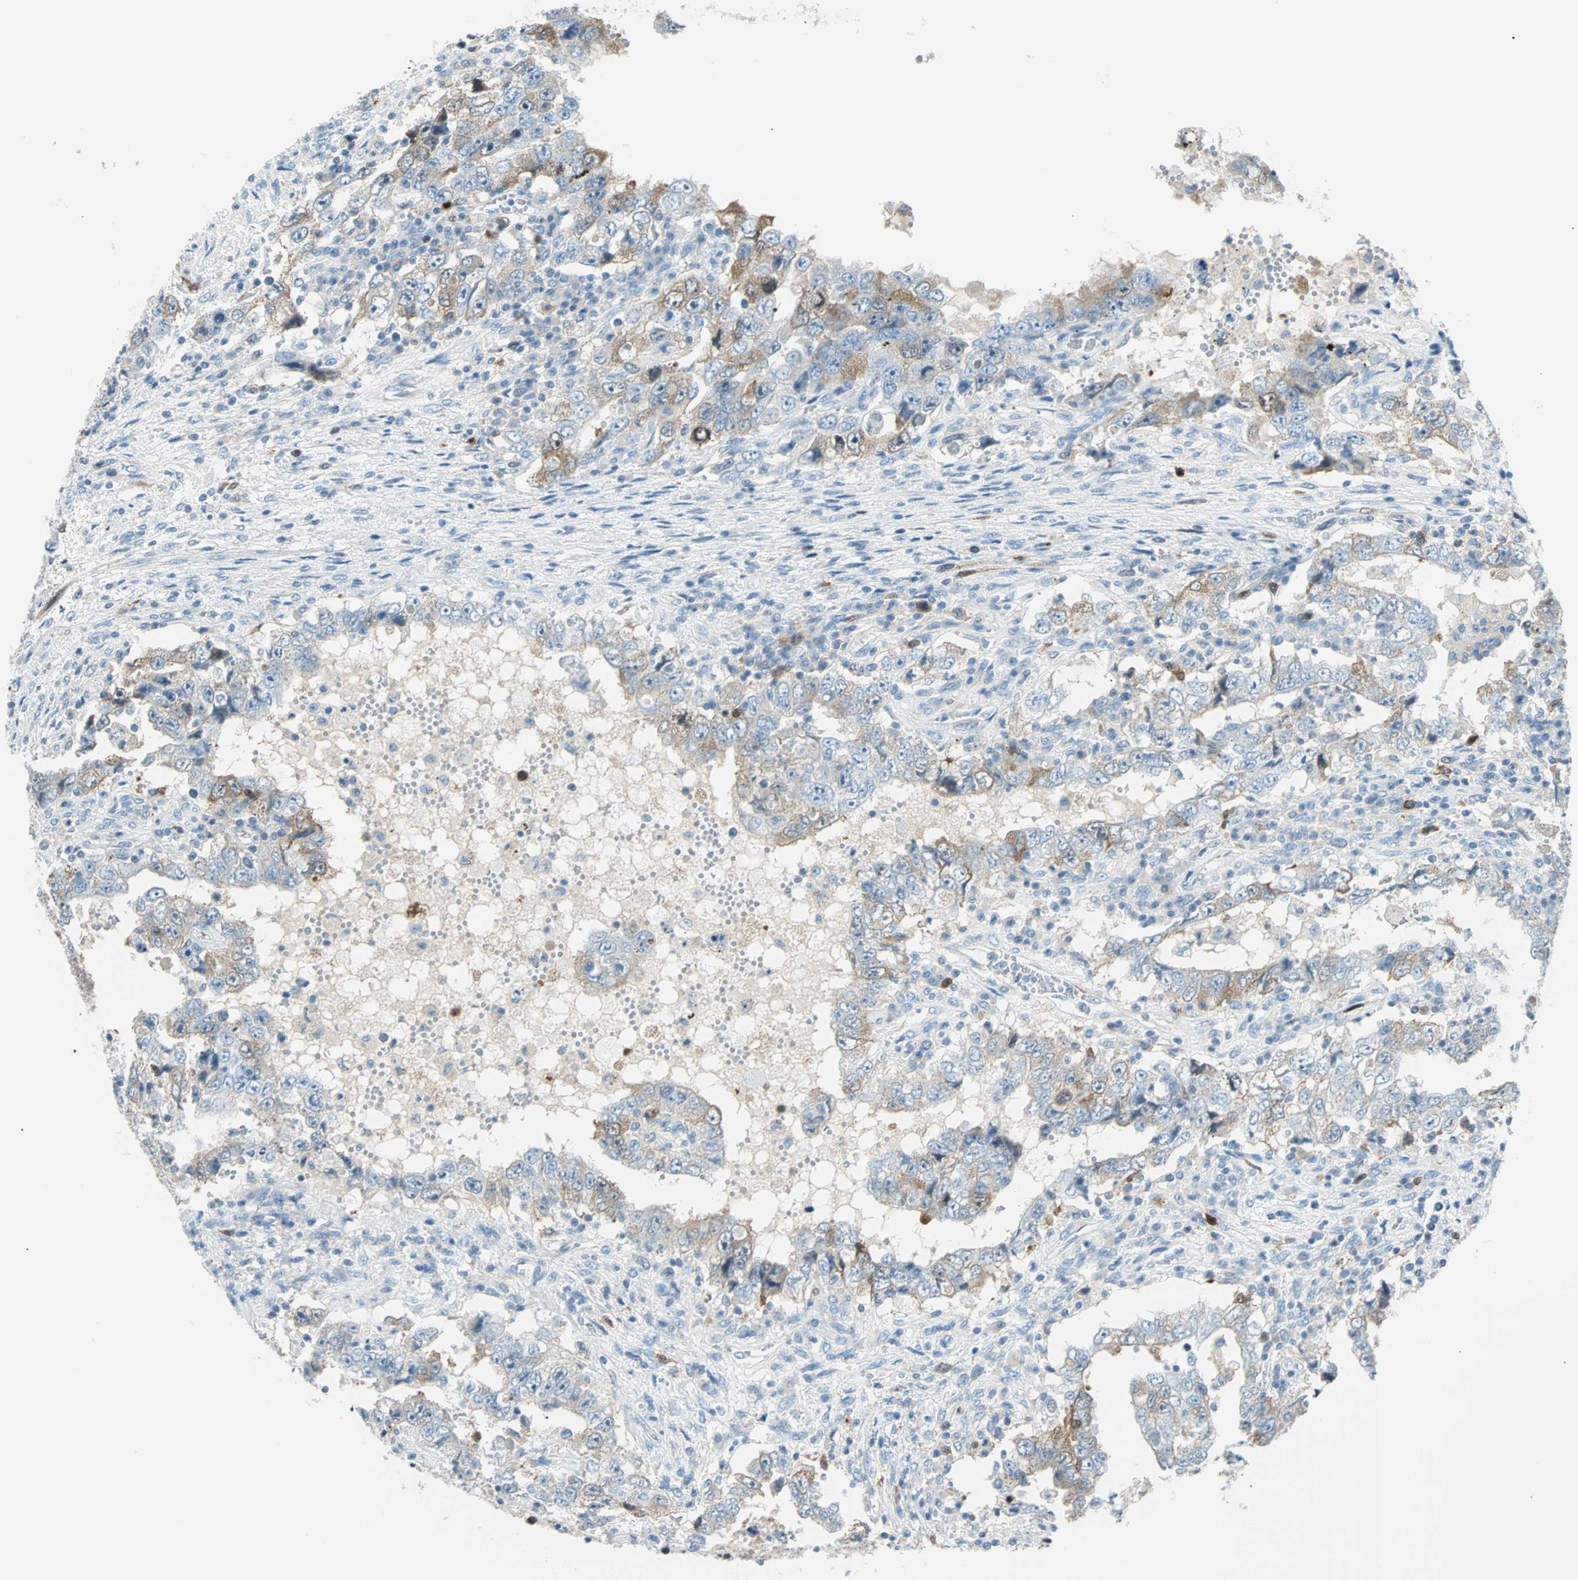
{"staining": {"intensity": "moderate", "quantity": "25%-75%", "location": "cytoplasmic/membranous"}, "tissue": "testis cancer", "cell_type": "Tumor cells", "image_type": "cancer", "snomed": [{"axis": "morphology", "description": "Carcinoma, Embryonal, NOS"}, {"axis": "topography", "description": "Testis"}], "caption": "A brown stain labels moderate cytoplasmic/membranous positivity of a protein in human embryonal carcinoma (testis) tumor cells.", "gene": "PTTG1", "patient": {"sex": "male", "age": 26}}